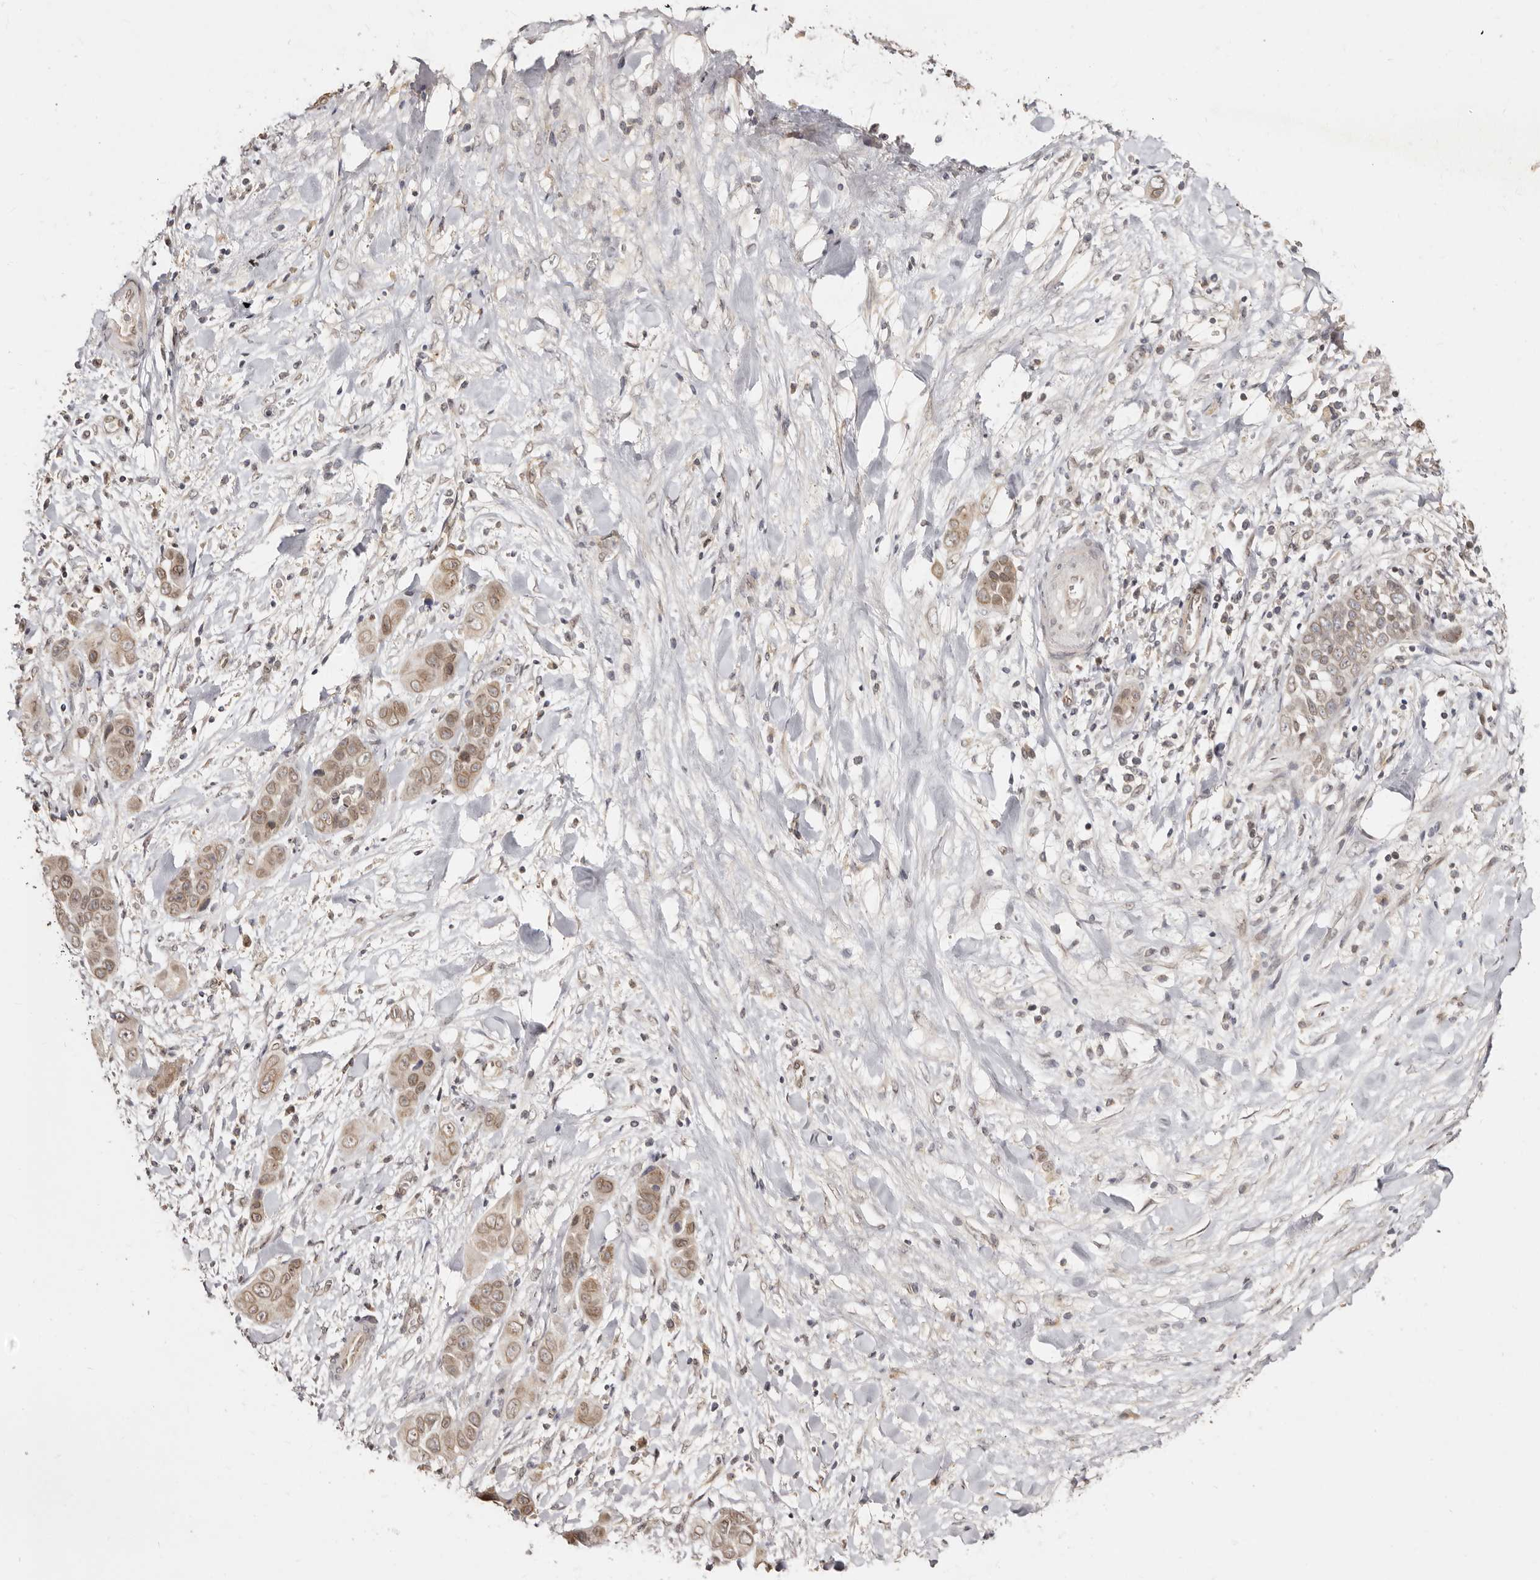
{"staining": {"intensity": "moderate", "quantity": ">75%", "location": "nuclear"}, "tissue": "liver cancer", "cell_type": "Tumor cells", "image_type": "cancer", "snomed": [{"axis": "morphology", "description": "Cholangiocarcinoma"}, {"axis": "topography", "description": "Liver"}], "caption": "Tumor cells exhibit medium levels of moderate nuclear staining in about >75% of cells in human liver cancer.", "gene": "LCORL", "patient": {"sex": "female", "age": 52}}